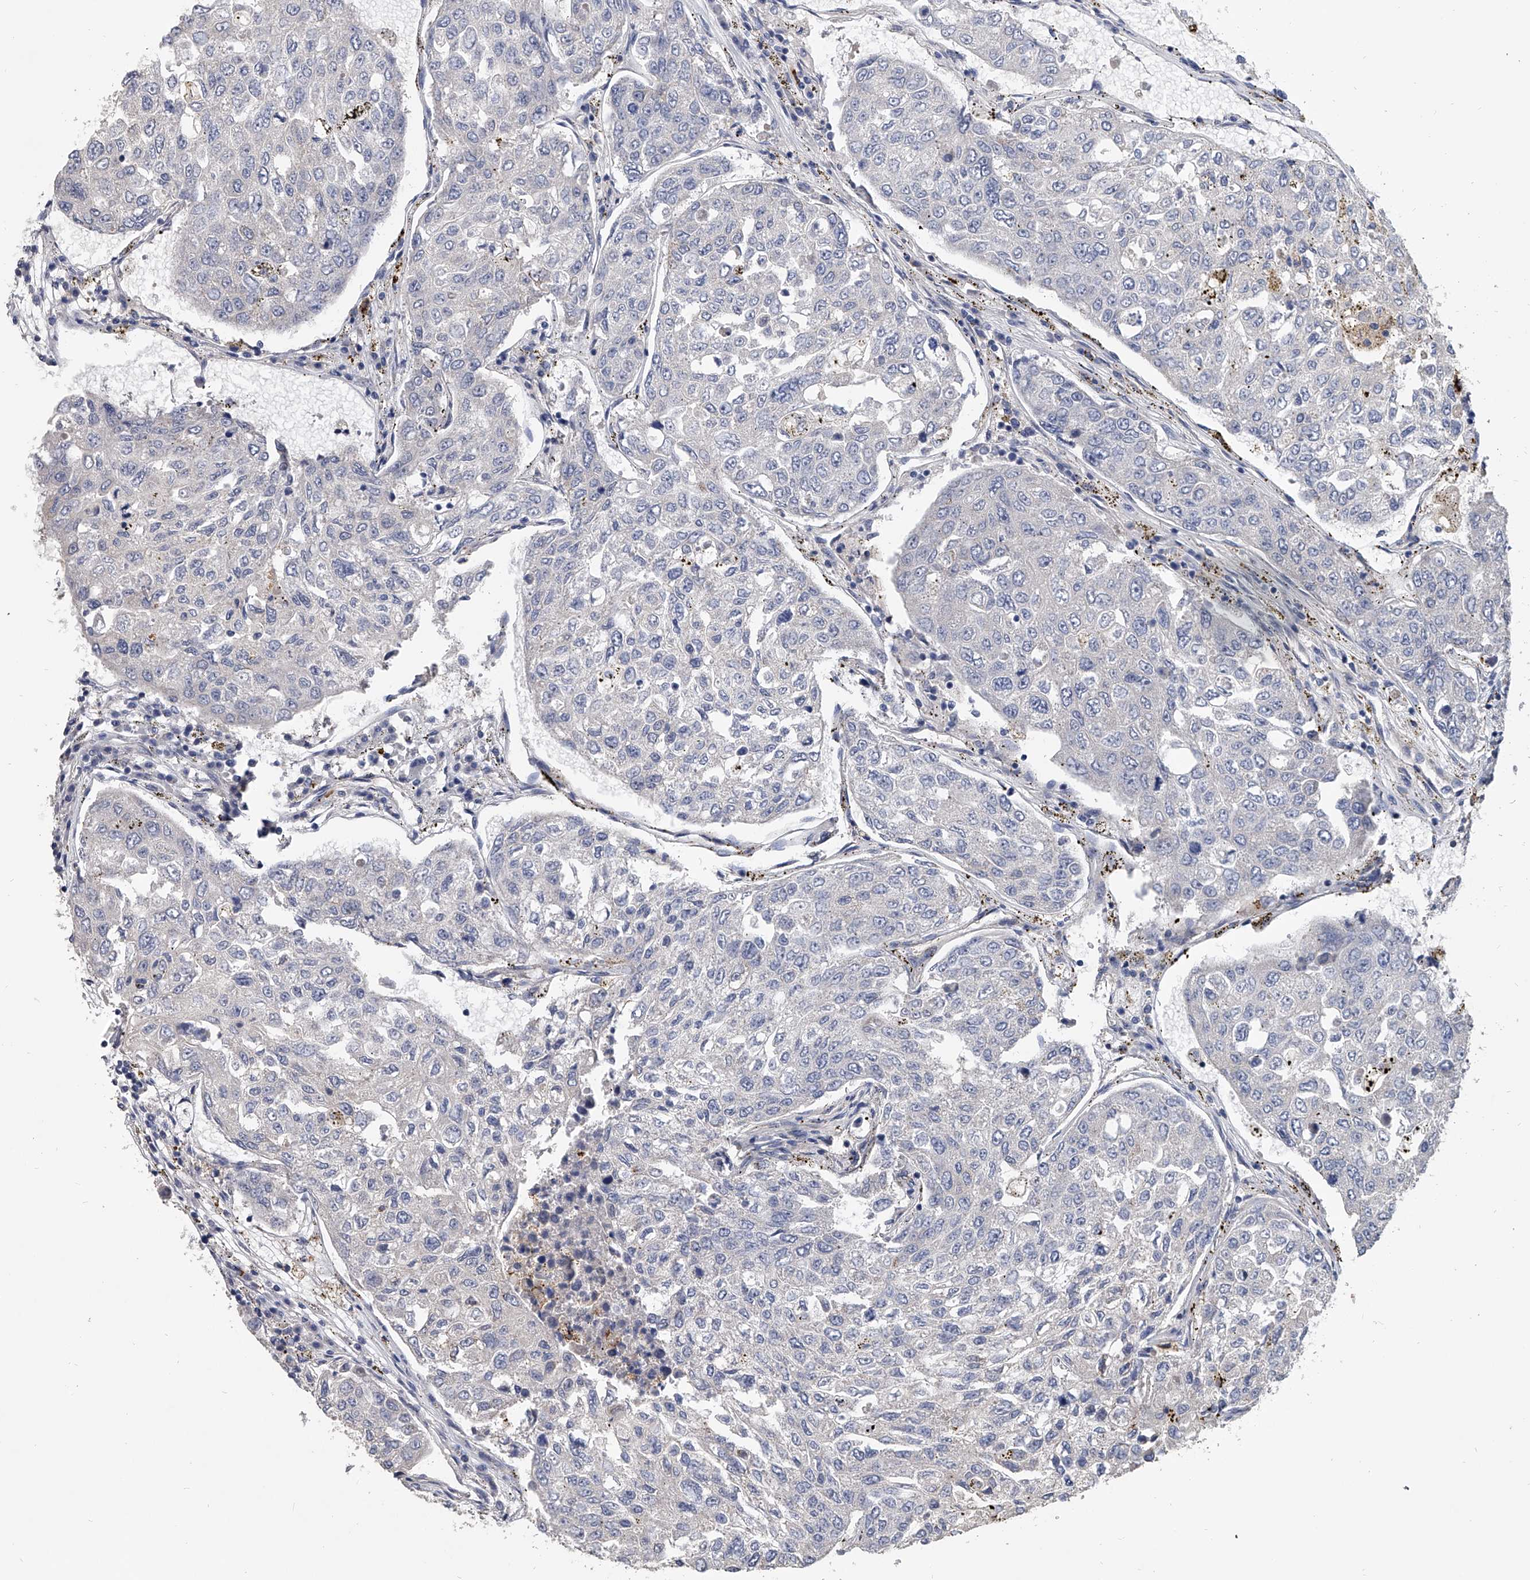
{"staining": {"intensity": "negative", "quantity": "none", "location": "none"}, "tissue": "urothelial cancer", "cell_type": "Tumor cells", "image_type": "cancer", "snomed": [{"axis": "morphology", "description": "Urothelial carcinoma, High grade"}, {"axis": "topography", "description": "Lymph node"}, {"axis": "topography", "description": "Urinary bladder"}], "caption": "A photomicrograph of urothelial carcinoma (high-grade) stained for a protein shows no brown staining in tumor cells. (Stains: DAB immunohistochemistry with hematoxylin counter stain, Microscopy: brightfield microscopy at high magnification).", "gene": "SPP1", "patient": {"sex": "male", "age": 51}}